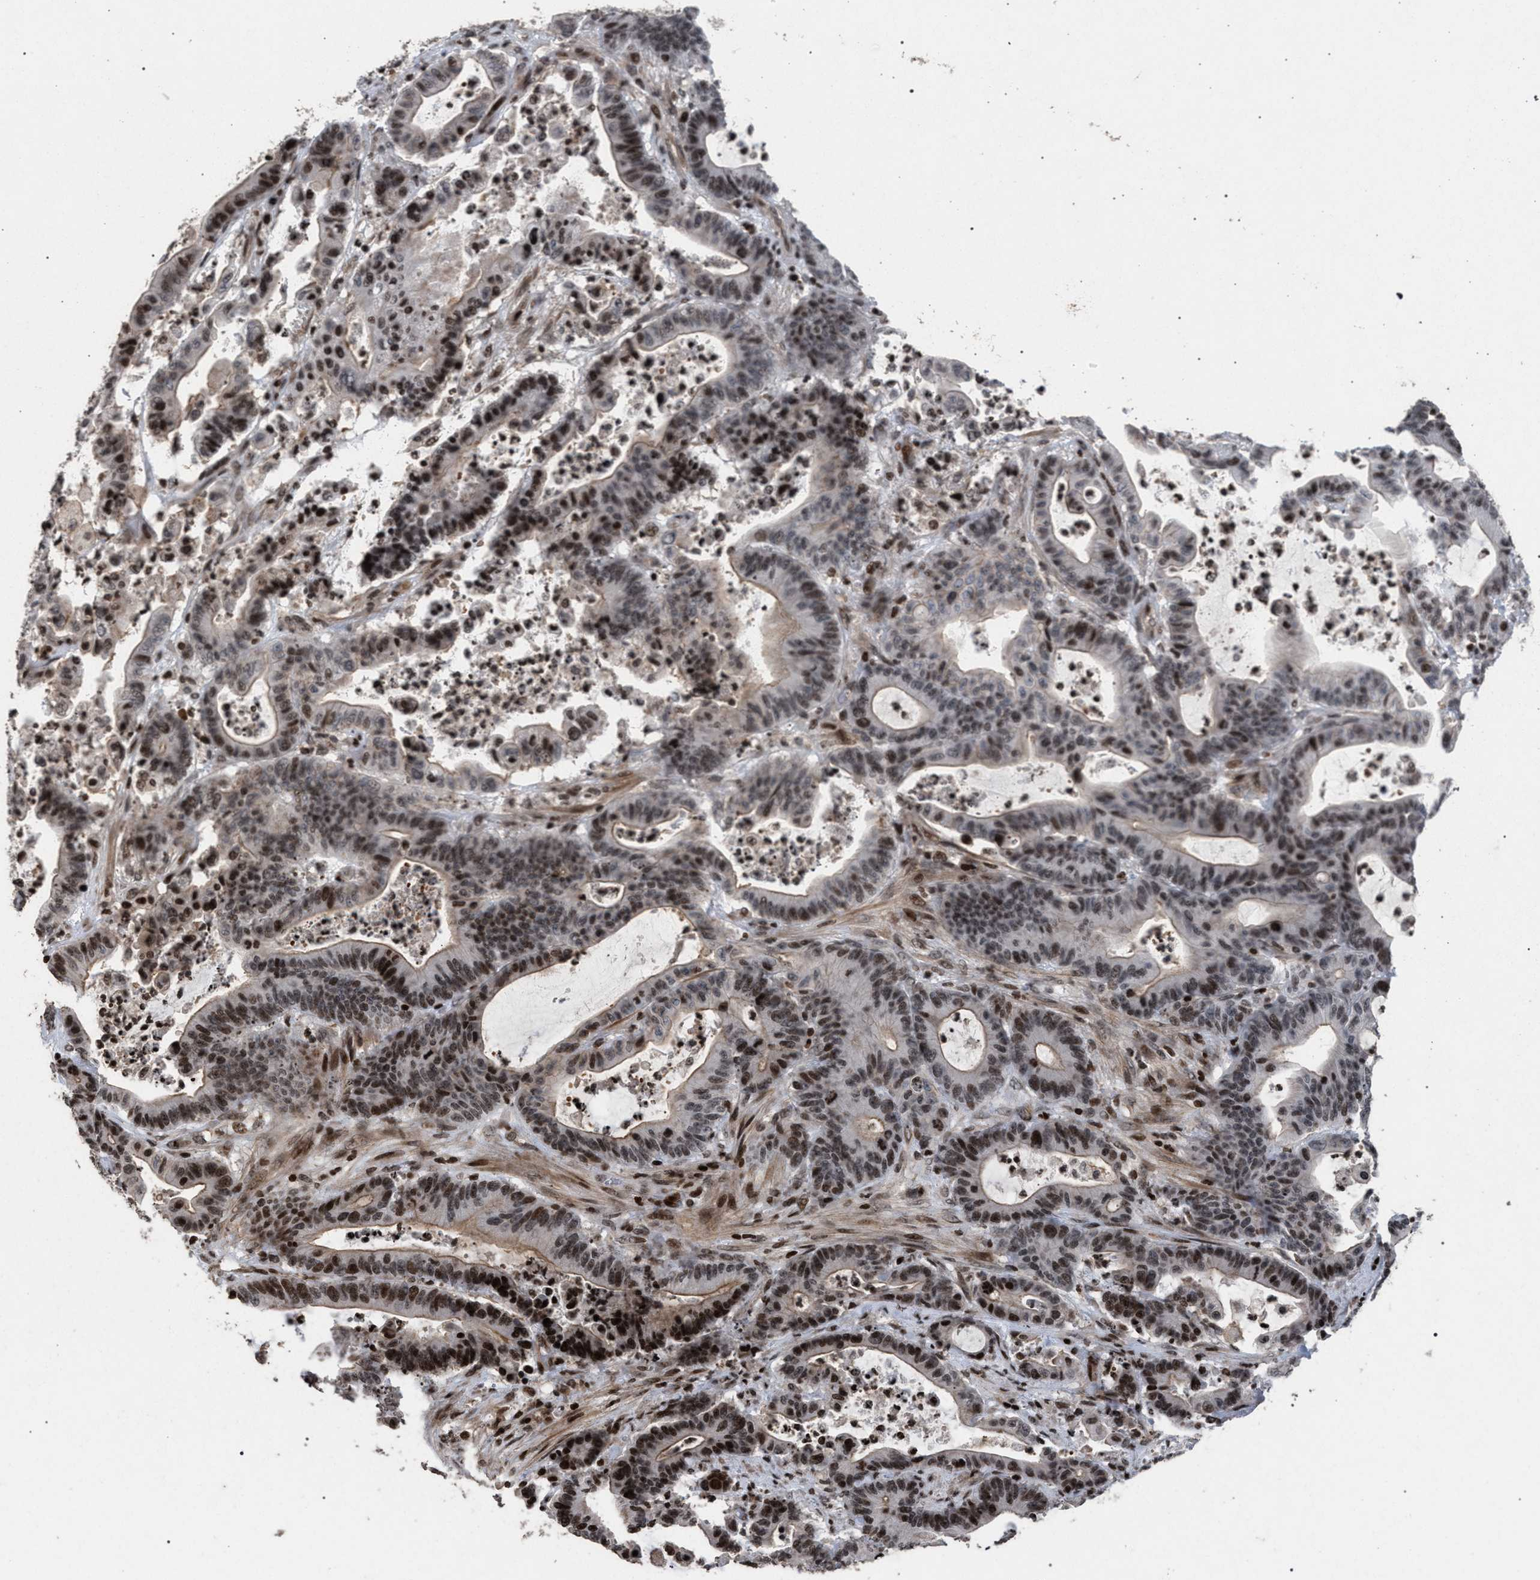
{"staining": {"intensity": "strong", "quantity": "25%-75%", "location": "cytoplasmic/membranous,nuclear"}, "tissue": "colorectal cancer", "cell_type": "Tumor cells", "image_type": "cancer", "snomed": [{"axis": "morphology", "description": "Adenocarcinoma, NOS"}, {"axis": "topography", "description": "Colon"}], "caption": "Protein staining of colorectal adenocarcinoma tissue demonstrates strong cytoplasmic/membranous and nuclear expression in approximately 25%-75% of tumor cells. The staining was performed using DAB (3,3'-diaminobenzidine), with brown indicating positive protein expression. Nuclei are stained blue with hematoxylin.", "gene": "FOXD3", "patient": {"sex": "female", "age": 84}}